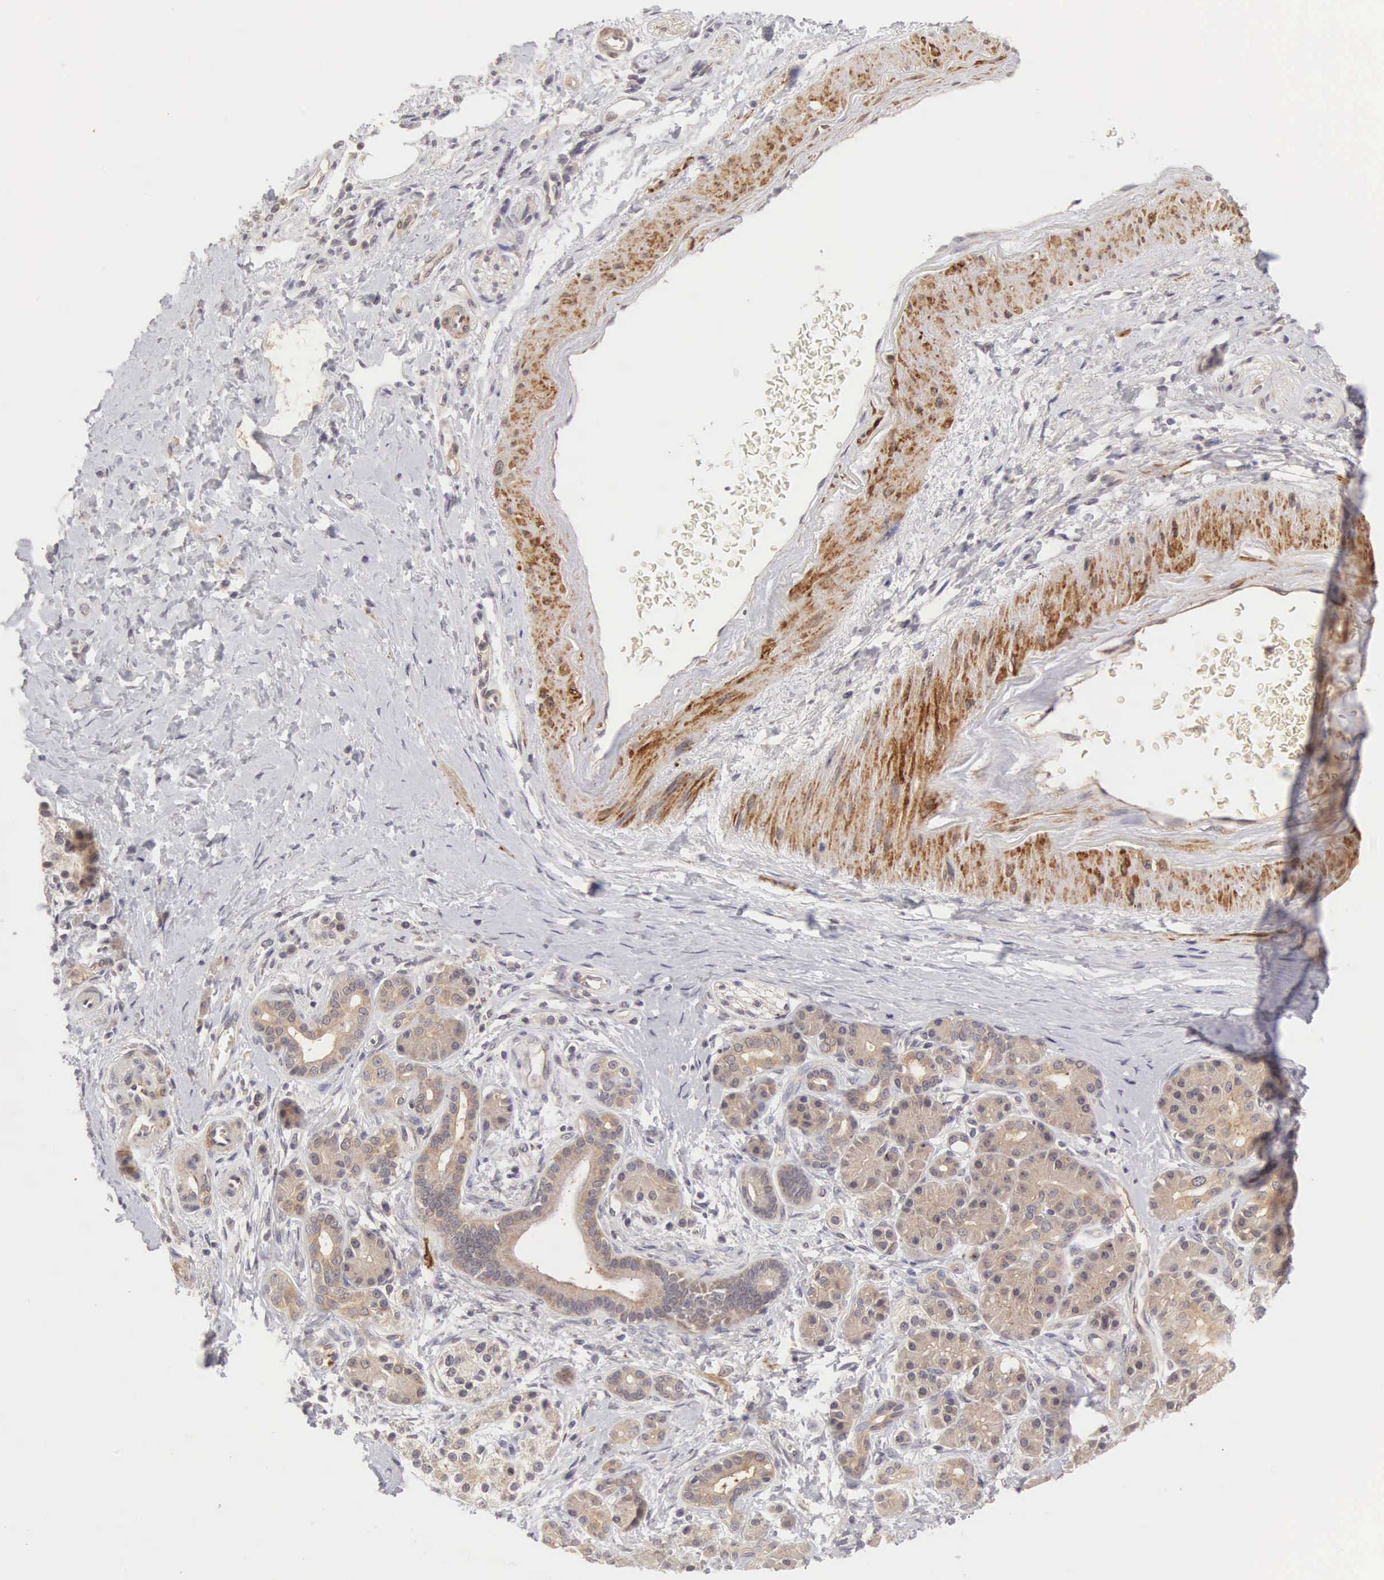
{"staining": {"intensity": "weak", "quantity": ">75%", "location": "cytoplasmic/membranous"}, "tissue": "pancreatic cancer", "cell_type": "Tumor cells", "image_type": "cancer", "snomed": [{"axis": "morphology", "description": "Adenocarcinoma, NOS"}, {"axis": "topography", "description": "Pancreas"}], "caption": "An immunohistochemistry image of tumor tissue is shown. Protein staining in brown labels weak cytoplasmic/membranous positivity in adenocarcinoma (pancreatic) within tumor cells.", "gene": "CD1A", "patient": {"sex": "female", "age": 66}}